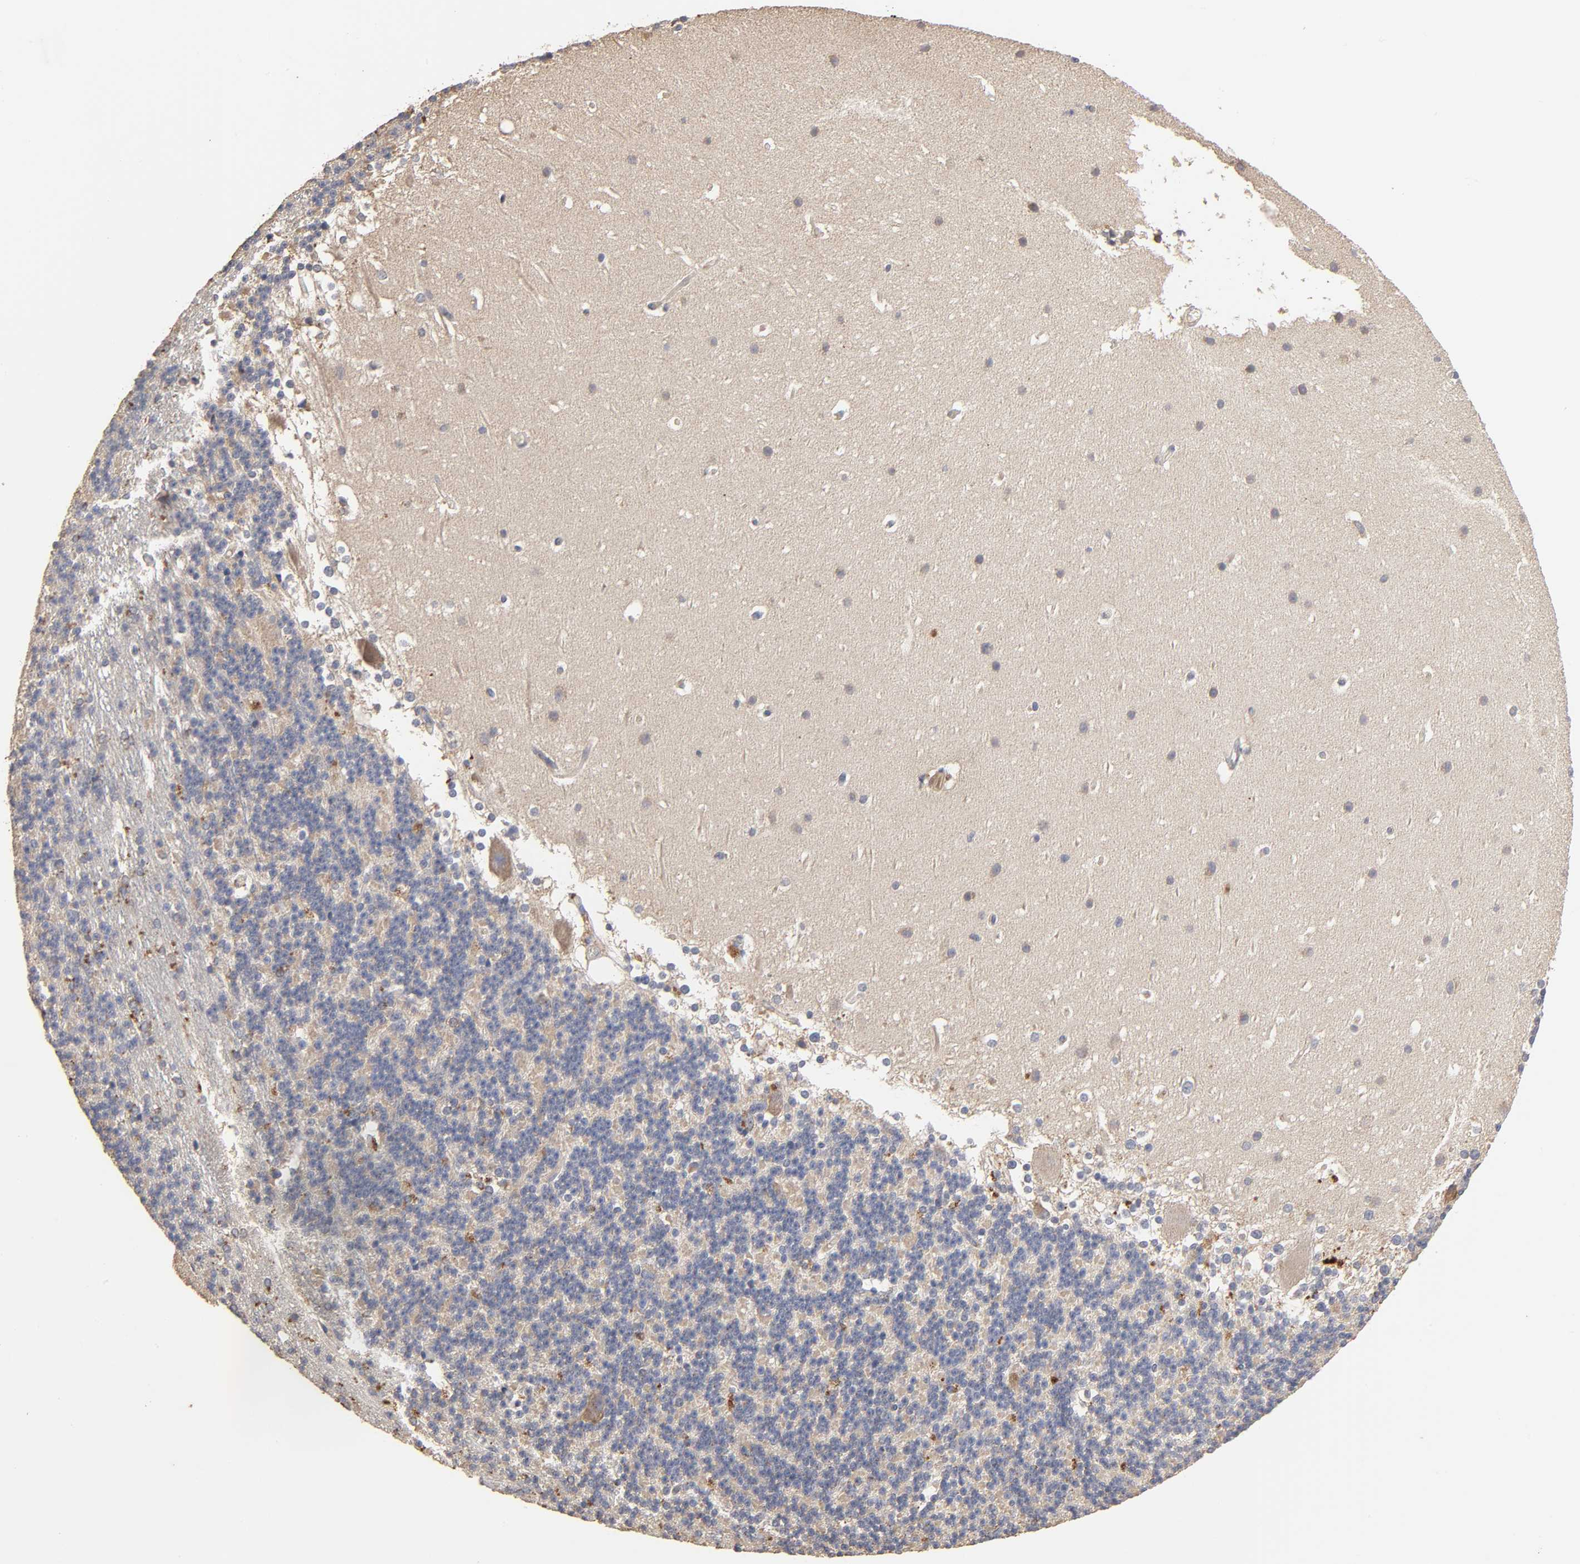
{"staining": {"intensity": "weak", "quantity": ">75%", "location": "cytoplasmic/membranous"}, "tissue": "cerebellum", "cell_type": "Cells in granular layer", "image_type": "normal", "snomed": [{"axis": "morphology", "description": "Normal tissue, NOS"}, {"axis": "topography", "description": "Cerebellum"}], "caption": "Immunohistochemistry (DAB) staining of benign cerebellum demonstrates weak cytoplasmic/membranous protein staining in approximately >75% of cells in granular layer. The staining is performed using DAB brown chromogen to label protein expression. The nuclei are counter-stained blue using hematoxylin.", "gene": "EIF4G2", "patient": {"sex": "female", "age": 19}}